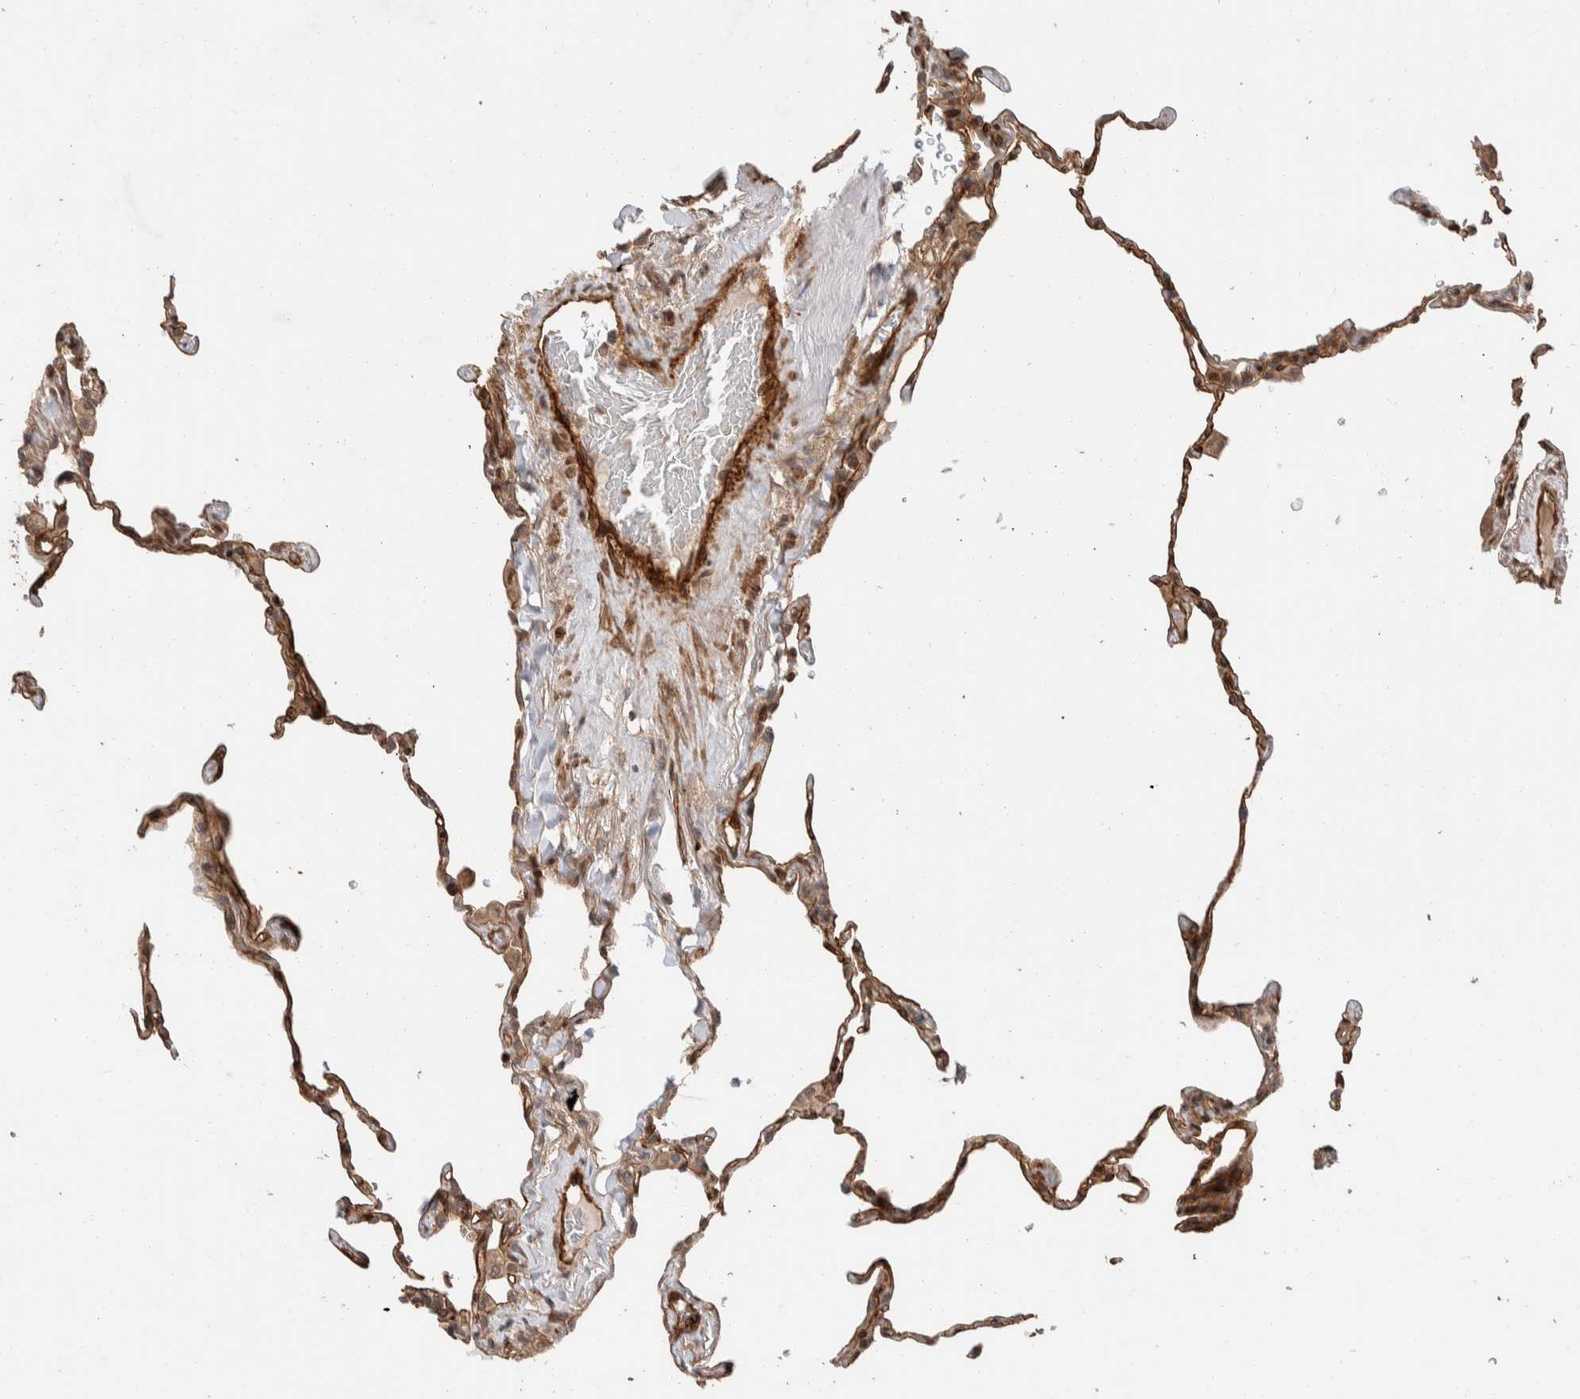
{"staining": {"intensity": "moderate", "quantity": ">75%", "location": "cytoplasmic/membranous"}, "tissue": "lung", "cell_type": "Alveolar cells", "image_type": "normal", "snomed": [{"axis": "morphology", "description": "Normal tissue, NOS"}, {"axis": "topography", "description": "Lung"}], "caption": "IHC (DAB (3,3'-diaminobenzidine)) staining of benign human lung demonstrates moderate cytoplasmic/membranous protein staining in about >75% of alveolar cells.", "gene": "ERC1", "patient": {"sex": "male", "age": 59}}